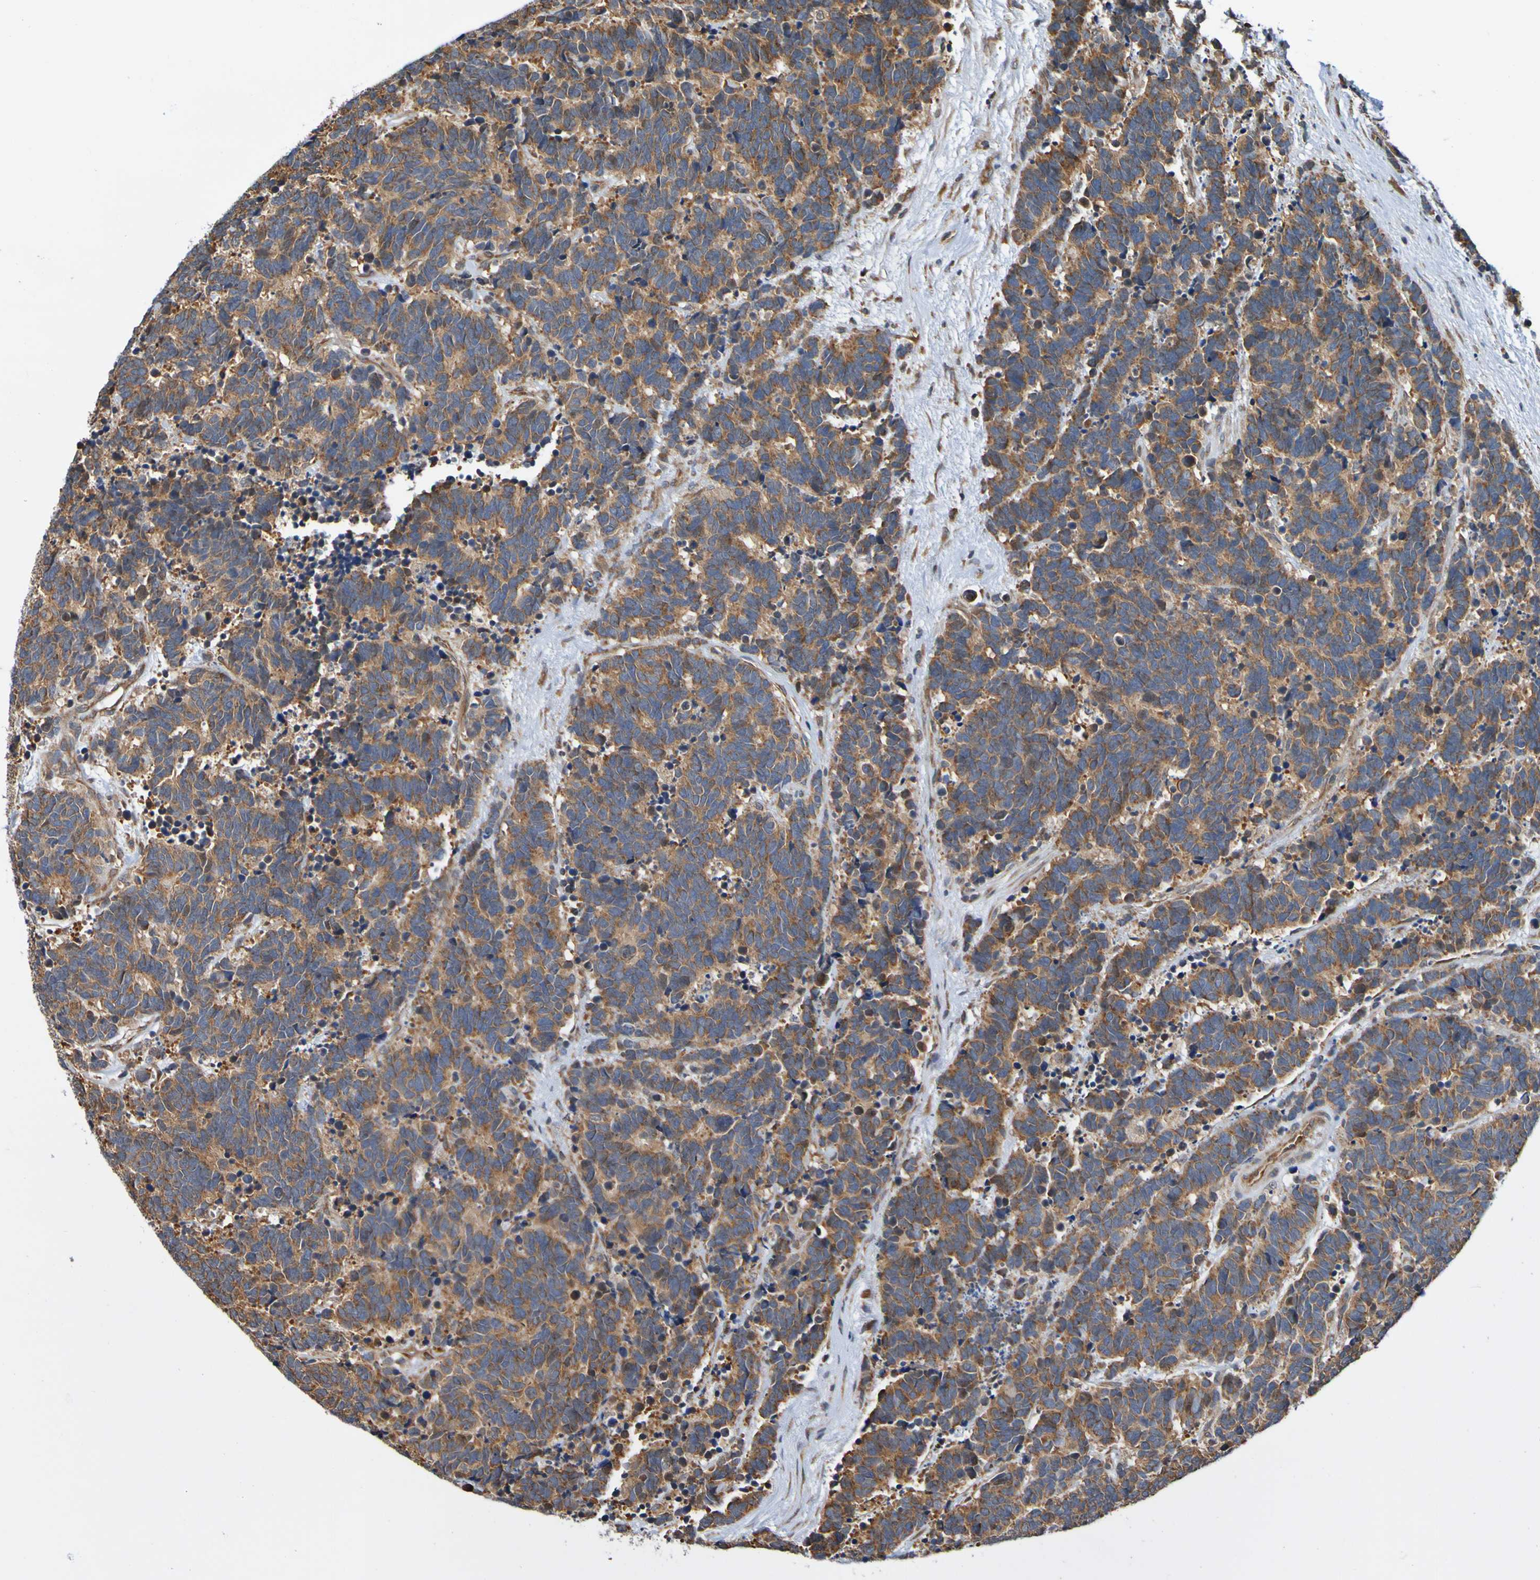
{"staining": {"intensity": "moderate", "quantity": ">75%", "location": "cytoplasmic/membranous"}, "tissue": "carcinoid", "cell_type": "Tumor cells", "image_type": "cancer", "snomed": [{"axis": "morphology", "description": "Carcinoma, NOS"}, {"axis": "morphology", "description": "Carcinoid, malignant, NOS"}, {"axis": "topography", "description": "Urinary bladder"}], "caption": "This is a histology image of immunohistochemistry (IHC) staining of carcinoid, which shows moderate staining in the cytoplasmic/membranous of tumor cells.", "gene": "AXIN1", "patient": {"sex": "male", "age": 57}}